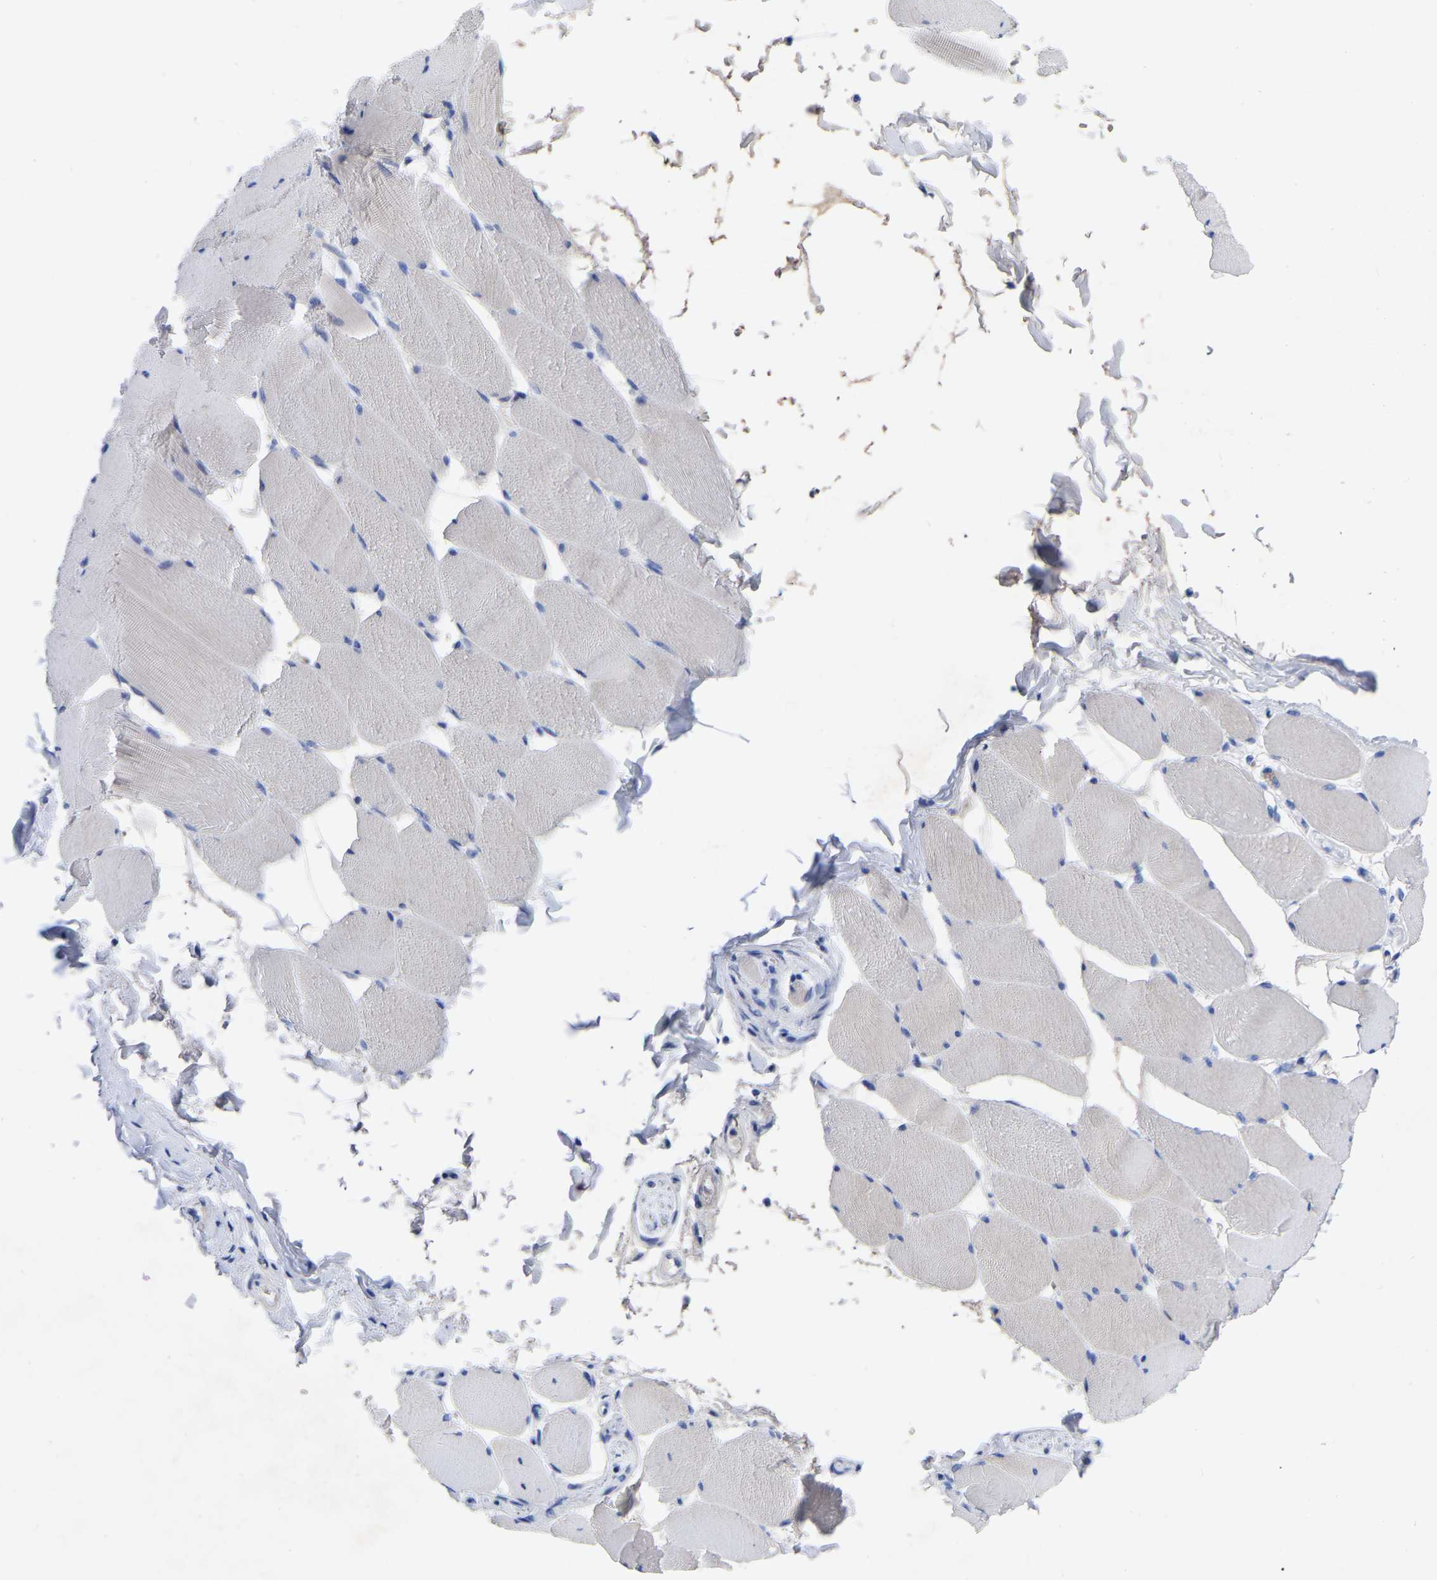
{"staining": {"intensity": "negative", "quantity": "none", "location": "none"}, "tissue": "skeletal muscle", "cell_type": "Myocytes", "image_type": "normal", "snomed": [{"axis": "morphology", "description": "Normal tissue, NOS"}, {"axis": "topography", "description": "Skeletal muscle"}], "caption": "Myocytes show no significant protein positivity in normal skeletal muscle.", "gene": "GDF3", "patient": {"sex": "male", "age": 62}}